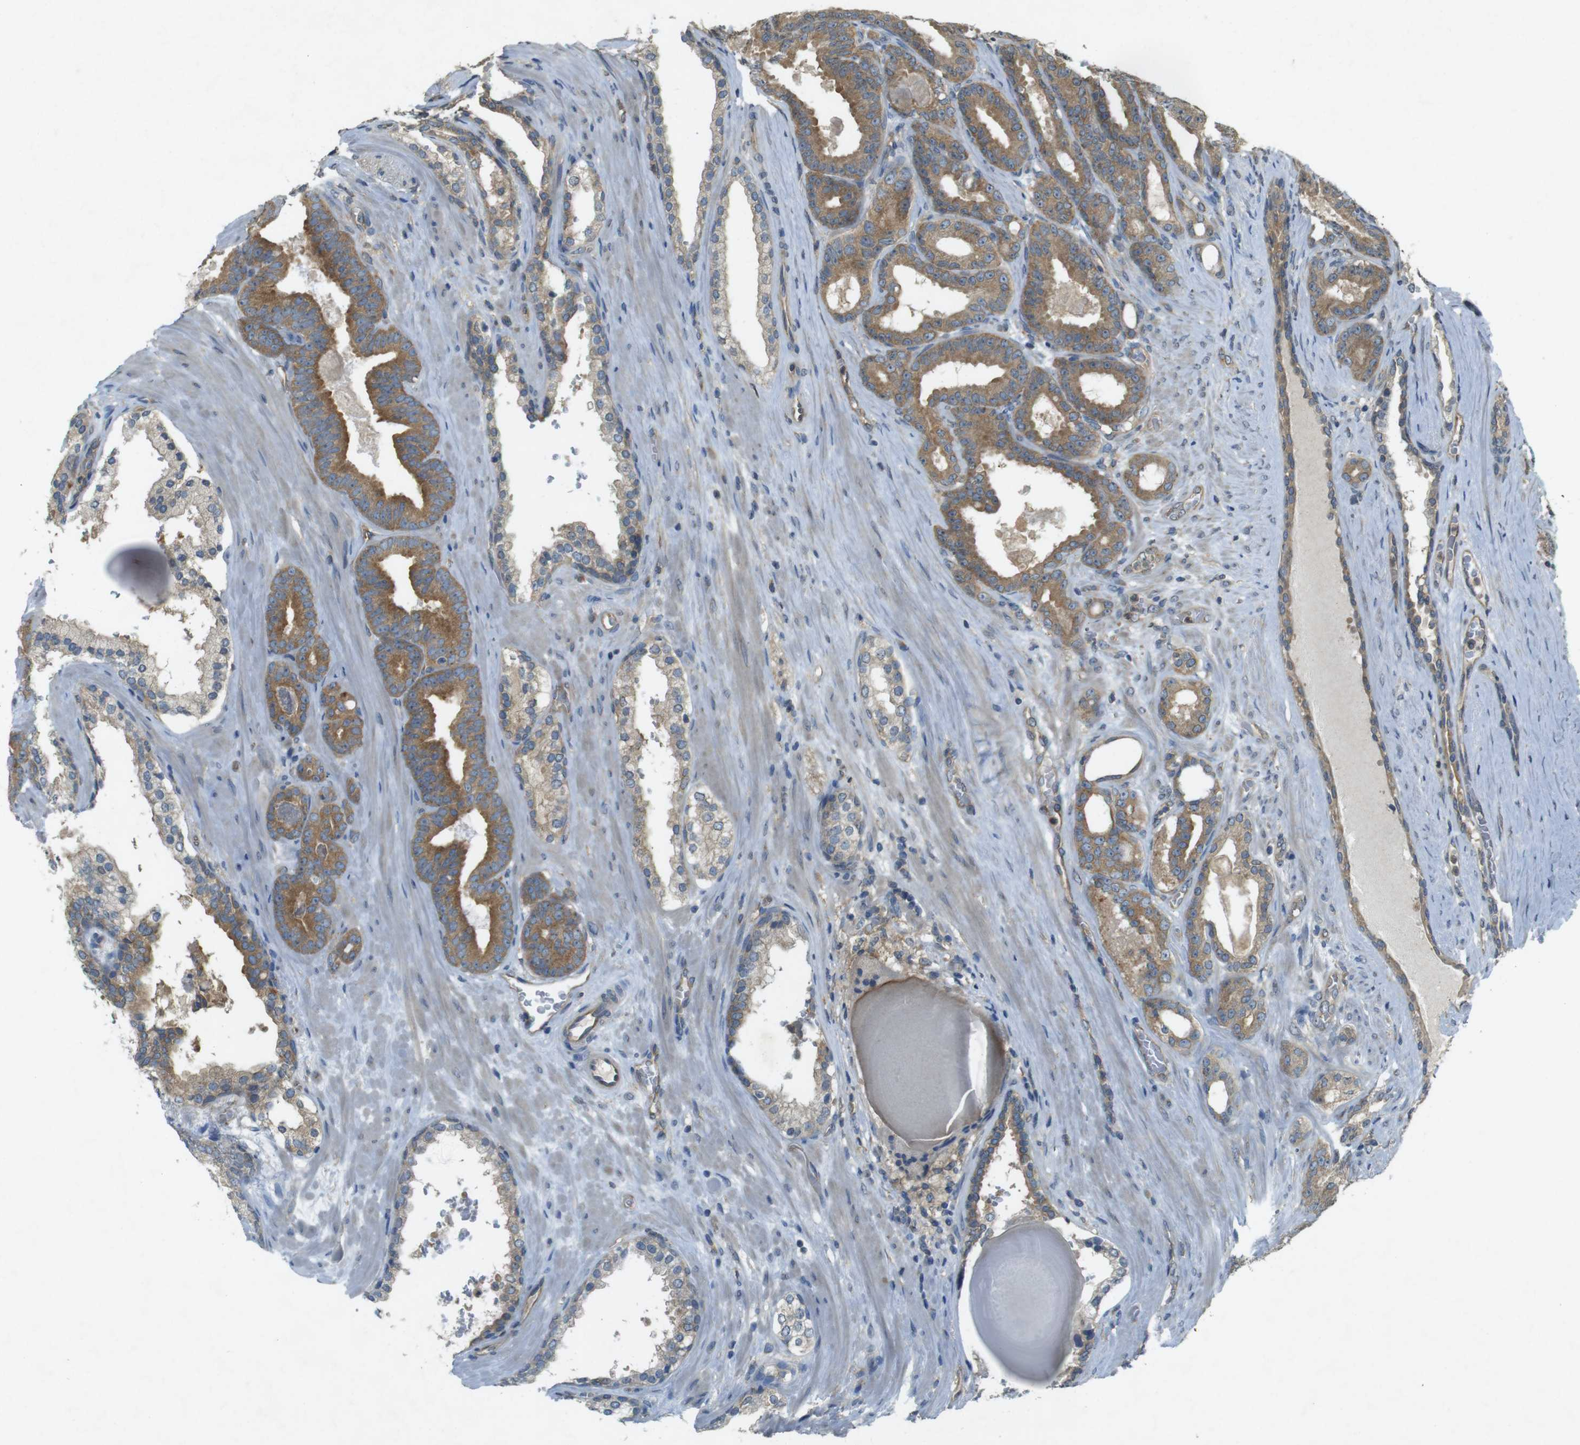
{"staining": {"intensity": "moderate", "quantity": ">75%", "location": "cytoplasmic/membranous"}, "tissue": "prostate cancer", "cell_type": "Tumor cells", "image_type": "cancer", "snomed": [{"axis": "morphology", "description": "Adenocarcinoma, High grade"}, {"axis": "topography", "description": "Prostate"}], "caption": "Immunohistochemistry (IHC) staining of prostate cancer, which exhibits medium levels of moderate cytoplasmic/membranous staining in approximately >75% of tumor cells indicating moderate cytoplasmic/membranous protein expression. The staining was performed using DAB (3,3'-diaminobenzidine) (brown) for protein detection and nuclei were counterstained in hematoxylin (blue).", "gene": "KIF5B", "patient": {"sex": "male", "age": 60}}